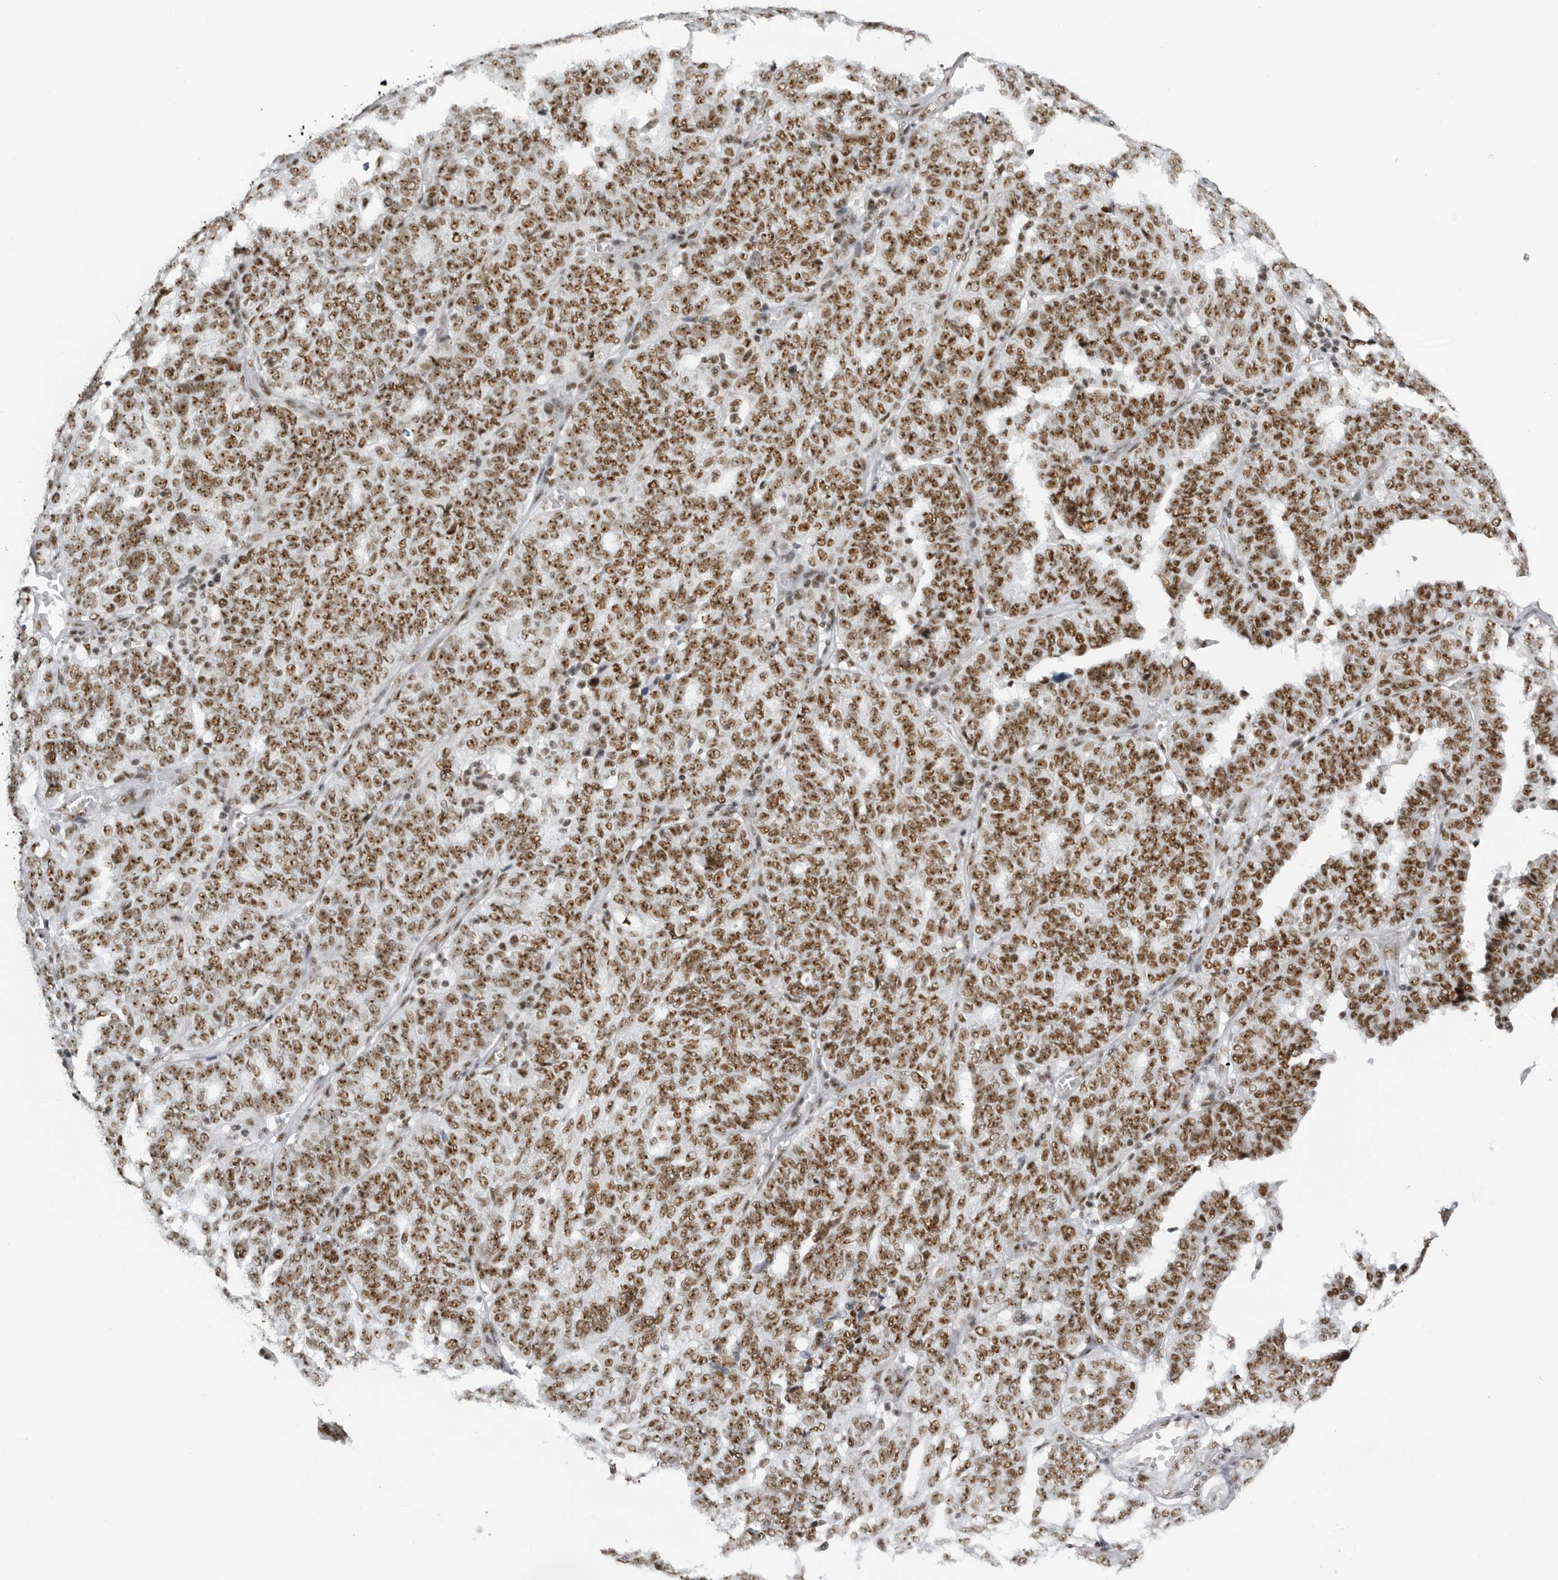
{"staining": {"intensity": "strong", "quantity": ">75%", "location": "nuclear"}, "tissue": "ovarian cancer", "cell_type": "Tumor cells", "image_type": "cancer", "snomed": [{"axis": "morphology", "description": "Cystadenocarcinoma, serous, NOS"}, {"axis": "topography", "description": "Ovary"}], "caption": "Human ovarian serous cystadenocarcinoma stained with a protein marker shows strong staining in tumor cells.", "gene": "DHX9", "patient": {"sex": "female", "age": 59}}